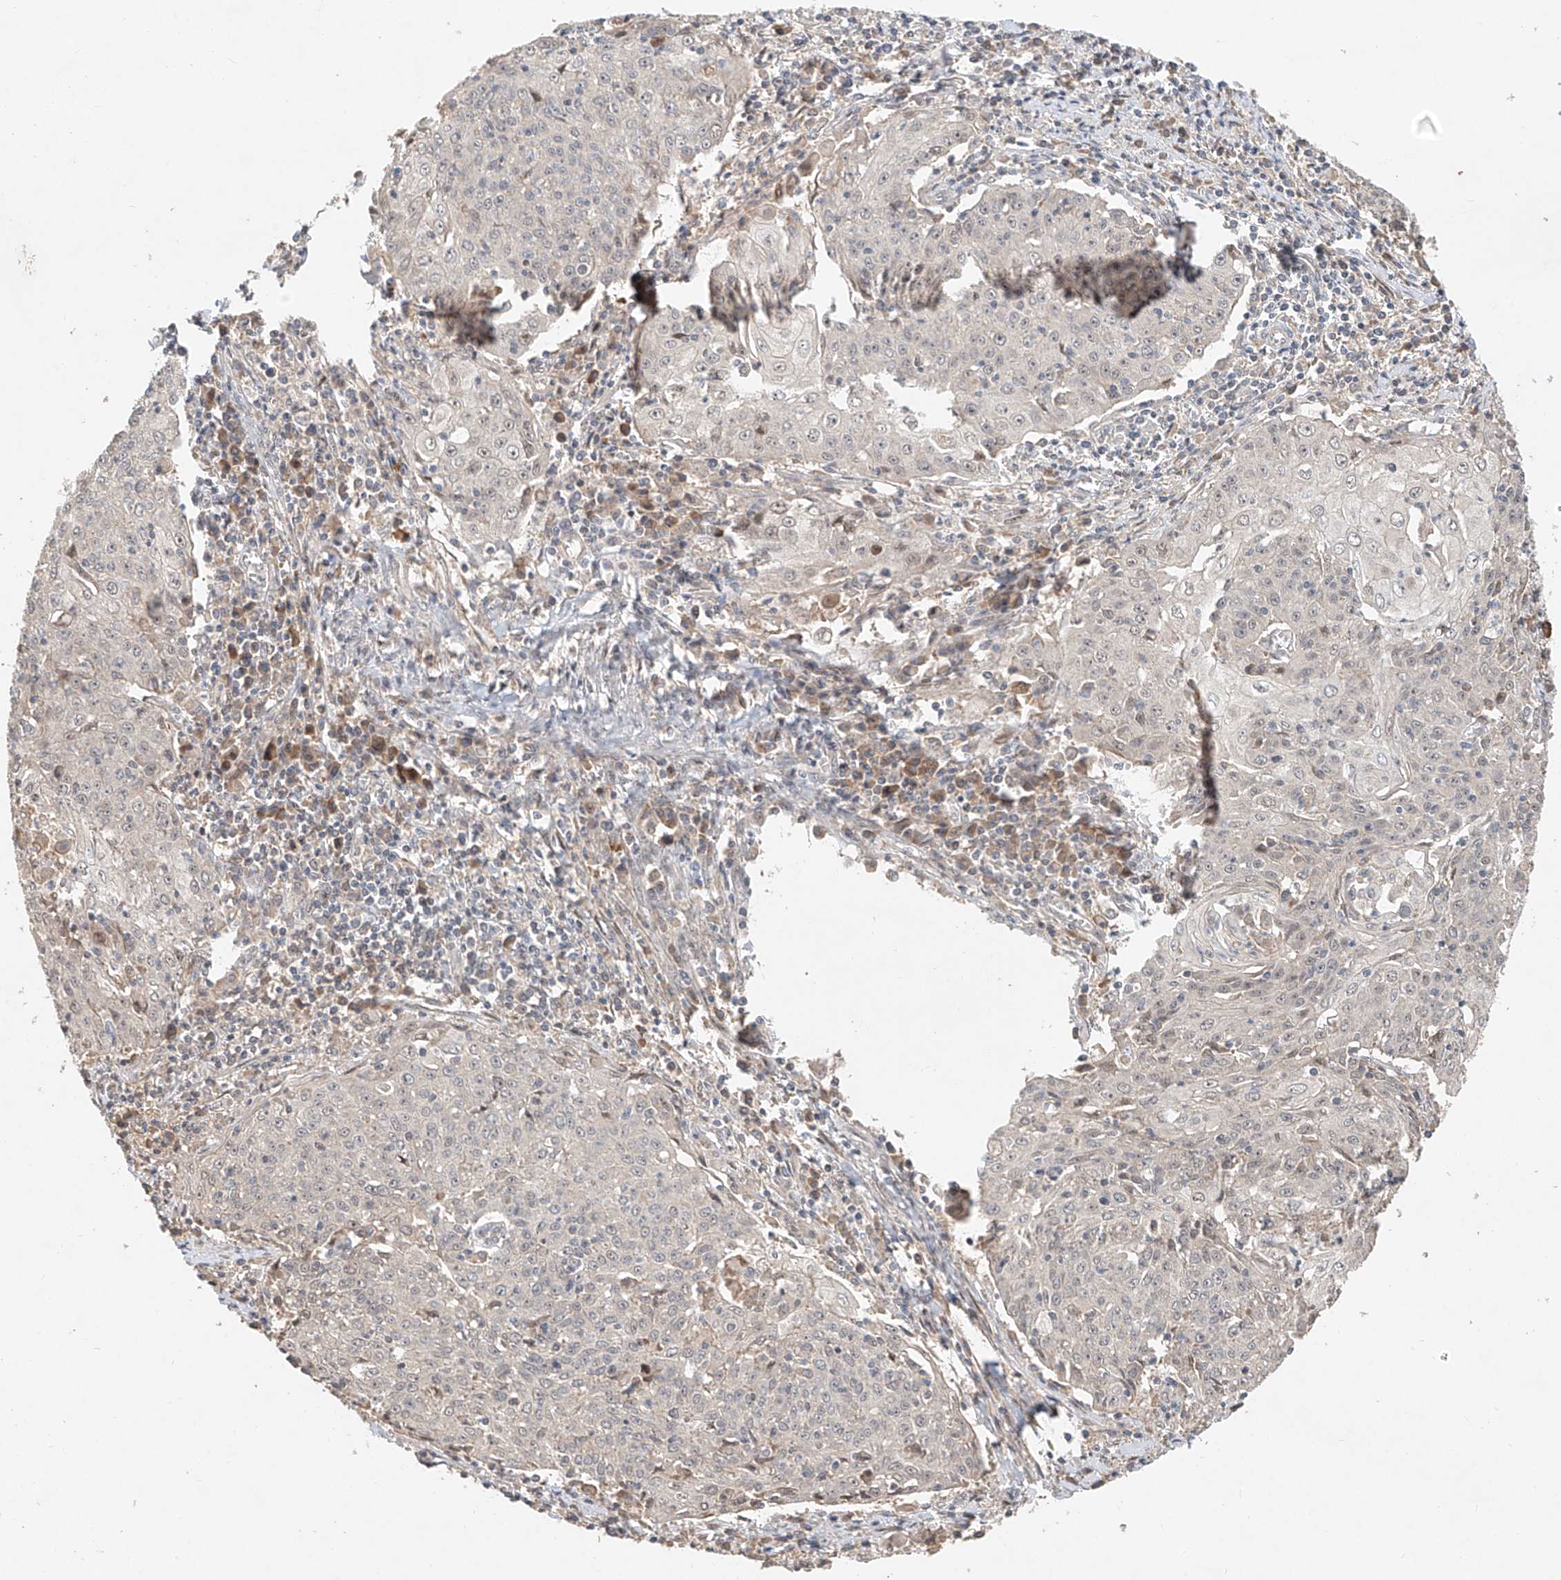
{"staining": {"intensity": "negative", "quantity": "none", "location": "none"}, "tissue": "cervical cancer", "cell_type": "Tumor cells", "image_type": "cancer", "snomed": [{"axis": "morphology", "description": "Squamous cell carcinoma, NOS"}, {"axis": "topography", "description": "Cervix"}], "caption": "An IHC micrograph of squamous cell carcinoma (cervical) is shown. There is no staining in tumor cells of squamous cell carcinoma (cervical).", "gene": "TMEM61", "patient": {"sex": "female", "age": 48}}